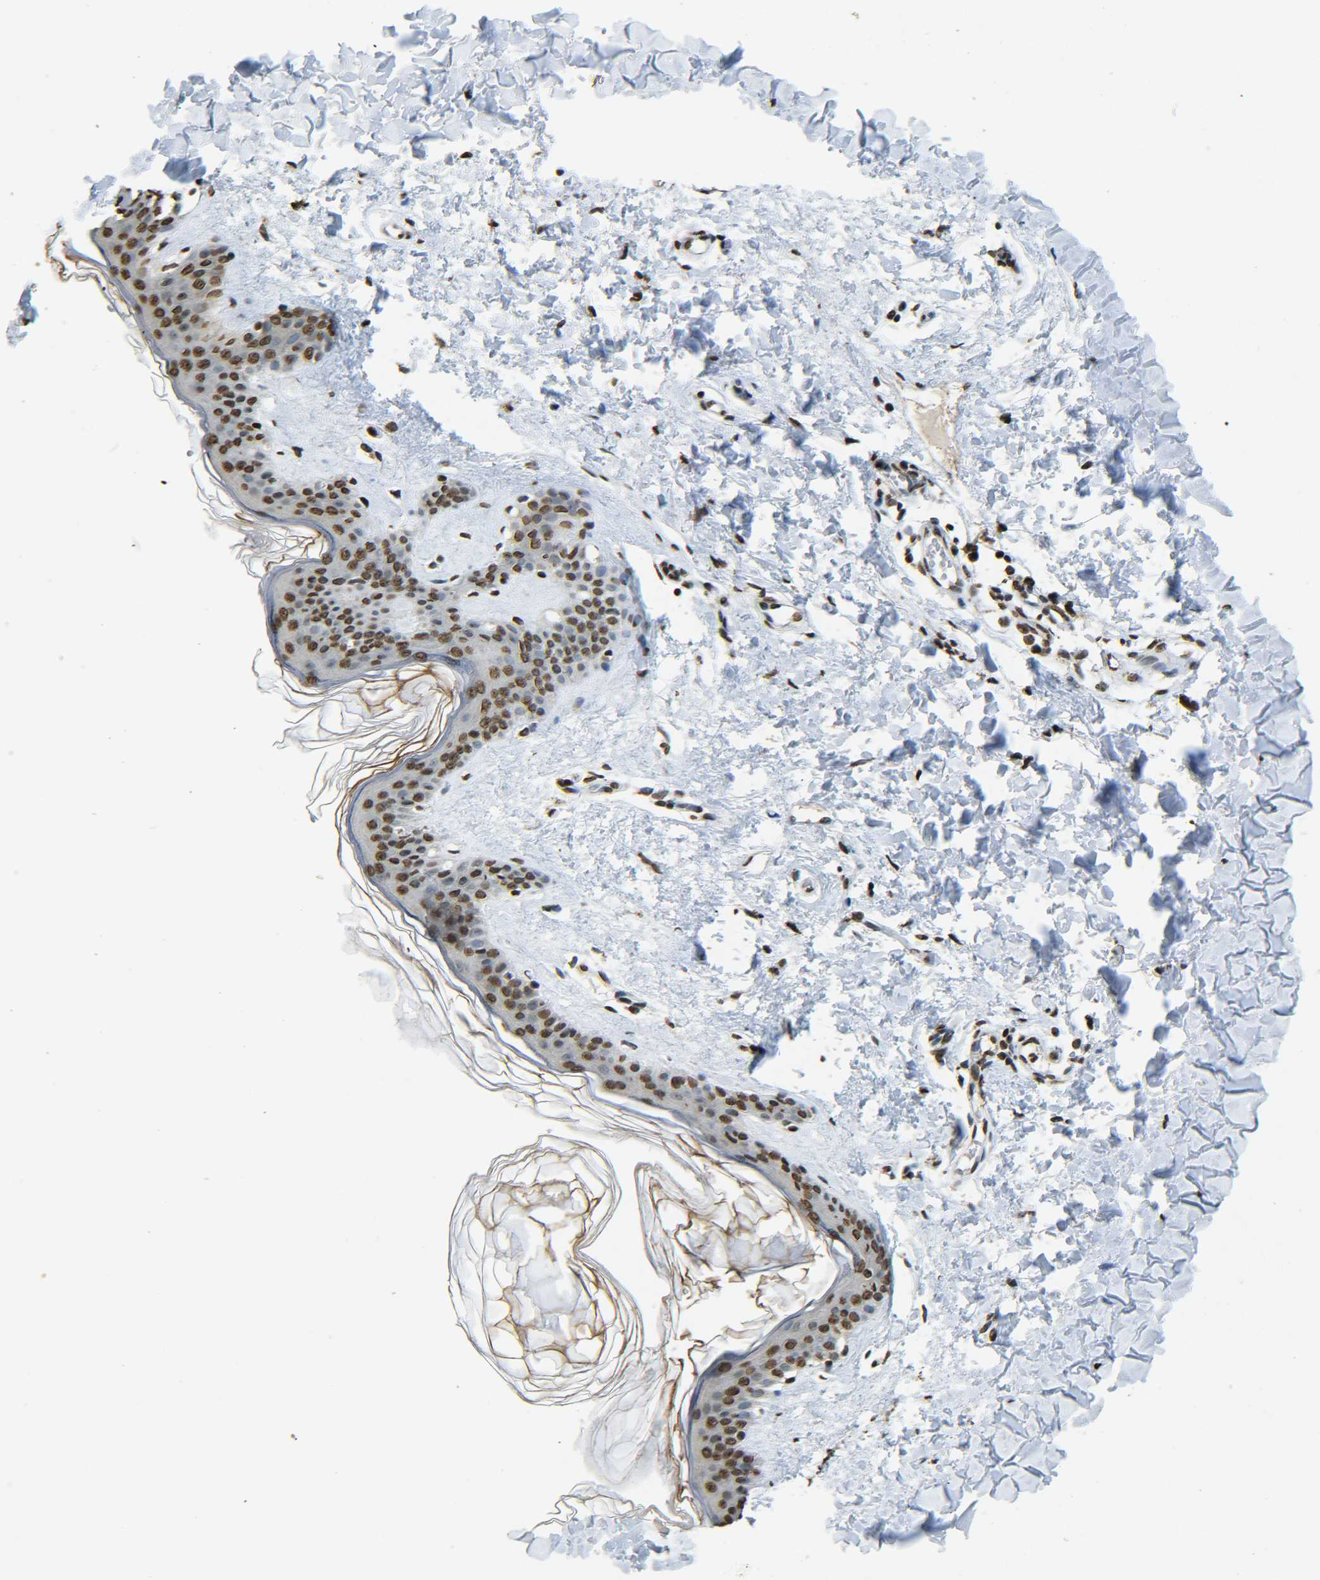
{"staining": {"intensity": "moderate", "quantity": ">75%", "location": "nuclear"}, "tissue": "skin", "cell_type": "Fibroblasts", "image_type": "normal", "snomed": [{"axis": "morphology", "description": "Normal tissue, NOS"}, {"axis": "topography", "description": "Skin"}], "caption": "Skin stained with a brown dye reveals moderate nuclear positive positivity in approximately >75% of fibroblasts.", "gene": "NEUROG2", "patient": {"sex": "female", "age": 41}}